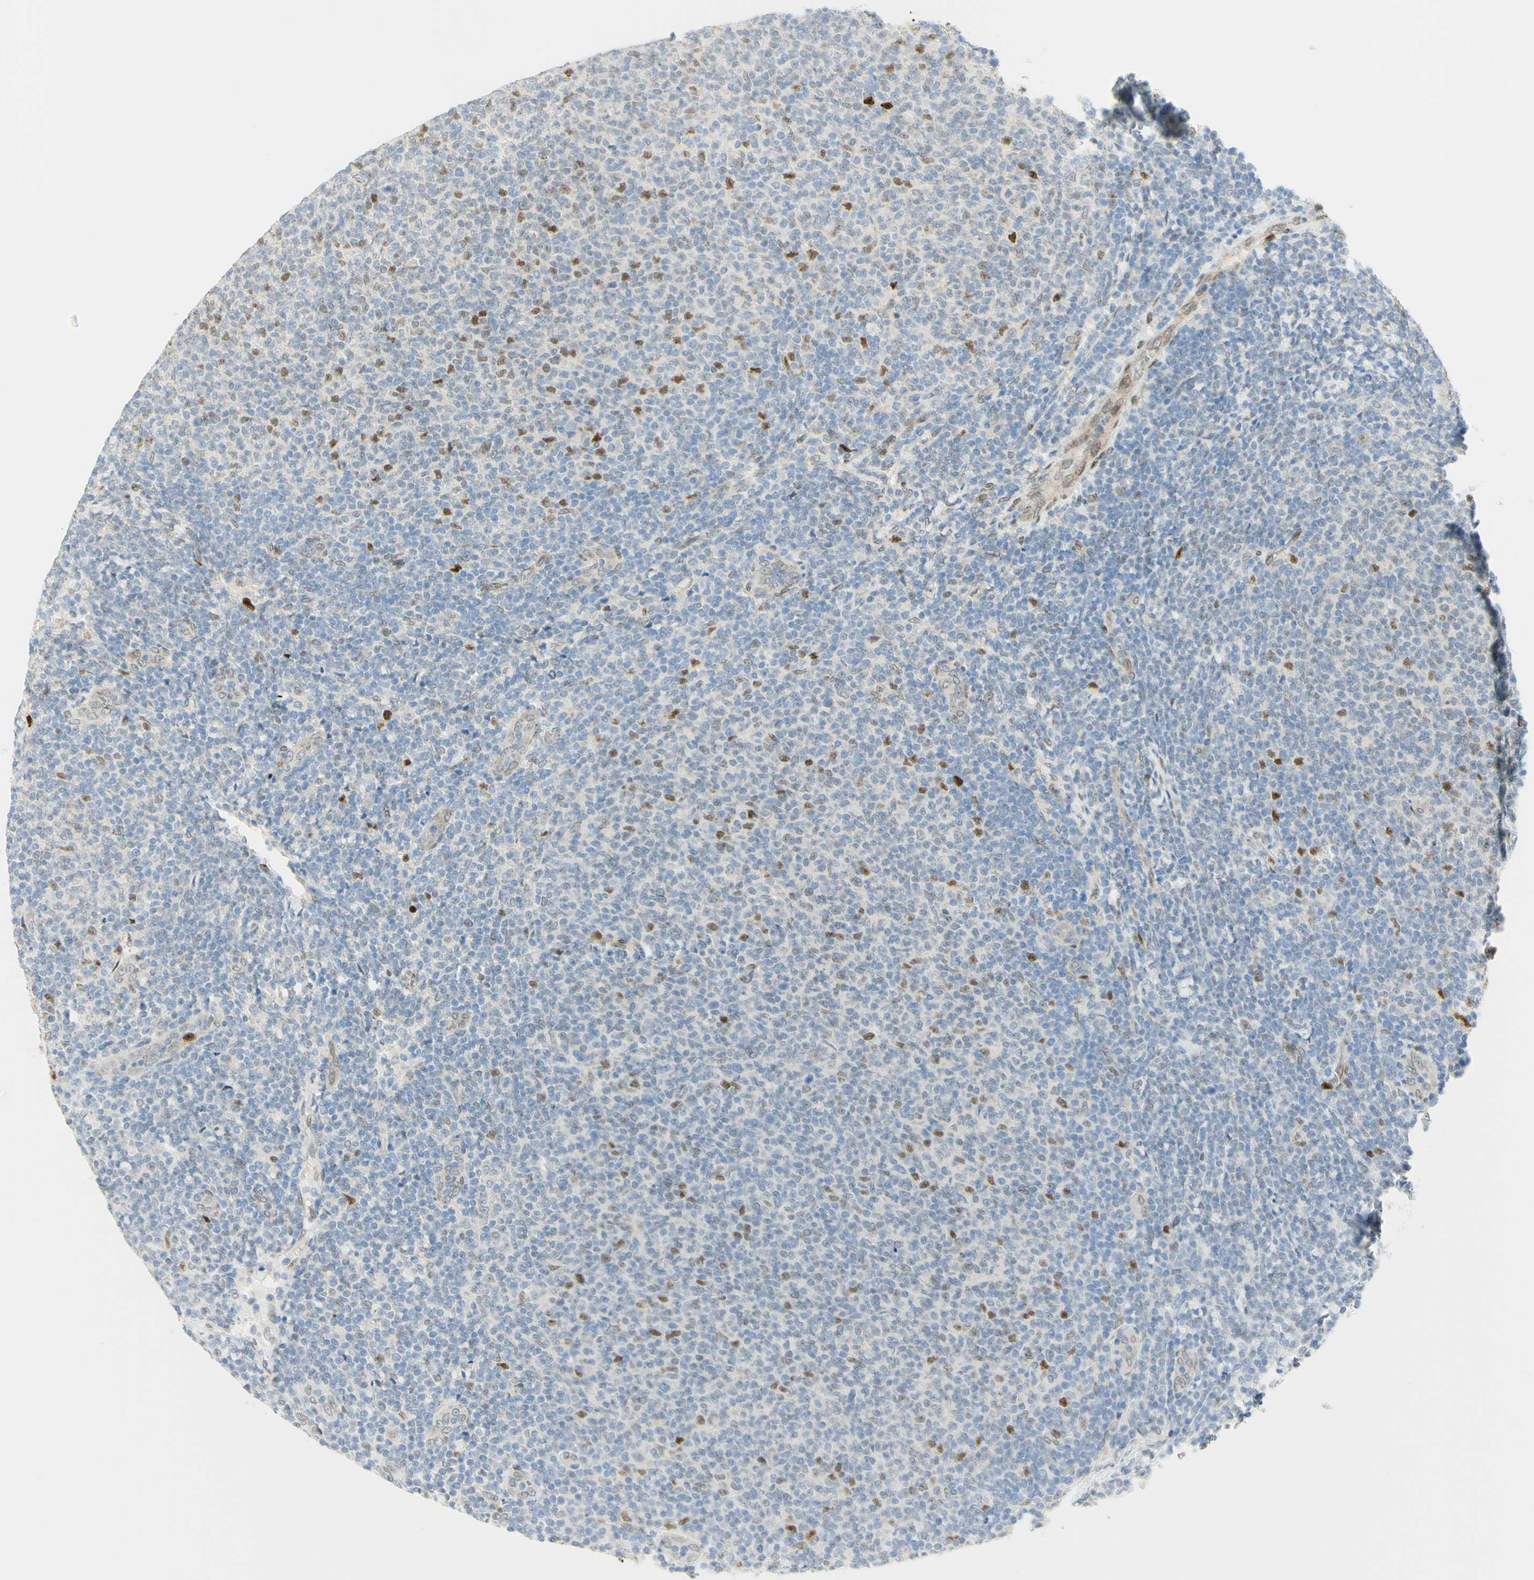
{"staining": {"intensity": "moderate", "quantity": "<25%", "location": "nuclear"}, "tissue": "lymphoma", "cell_type": "Tumor cells", "image_type": "cancer", "snomed": [{"axis": "morphology", "description": "Malignant lymphoma, non-Hodgkin's type, Low grade"}, {"axis": "topography", "description": "Lymph node"}], "caption": "IHC of human lymphoma demonstrates low levels of moderate nuclear positivity in approximately <25% of tumor cells.", "gene": "E2F1", "patient": {"sex": "male", "age": 66}}